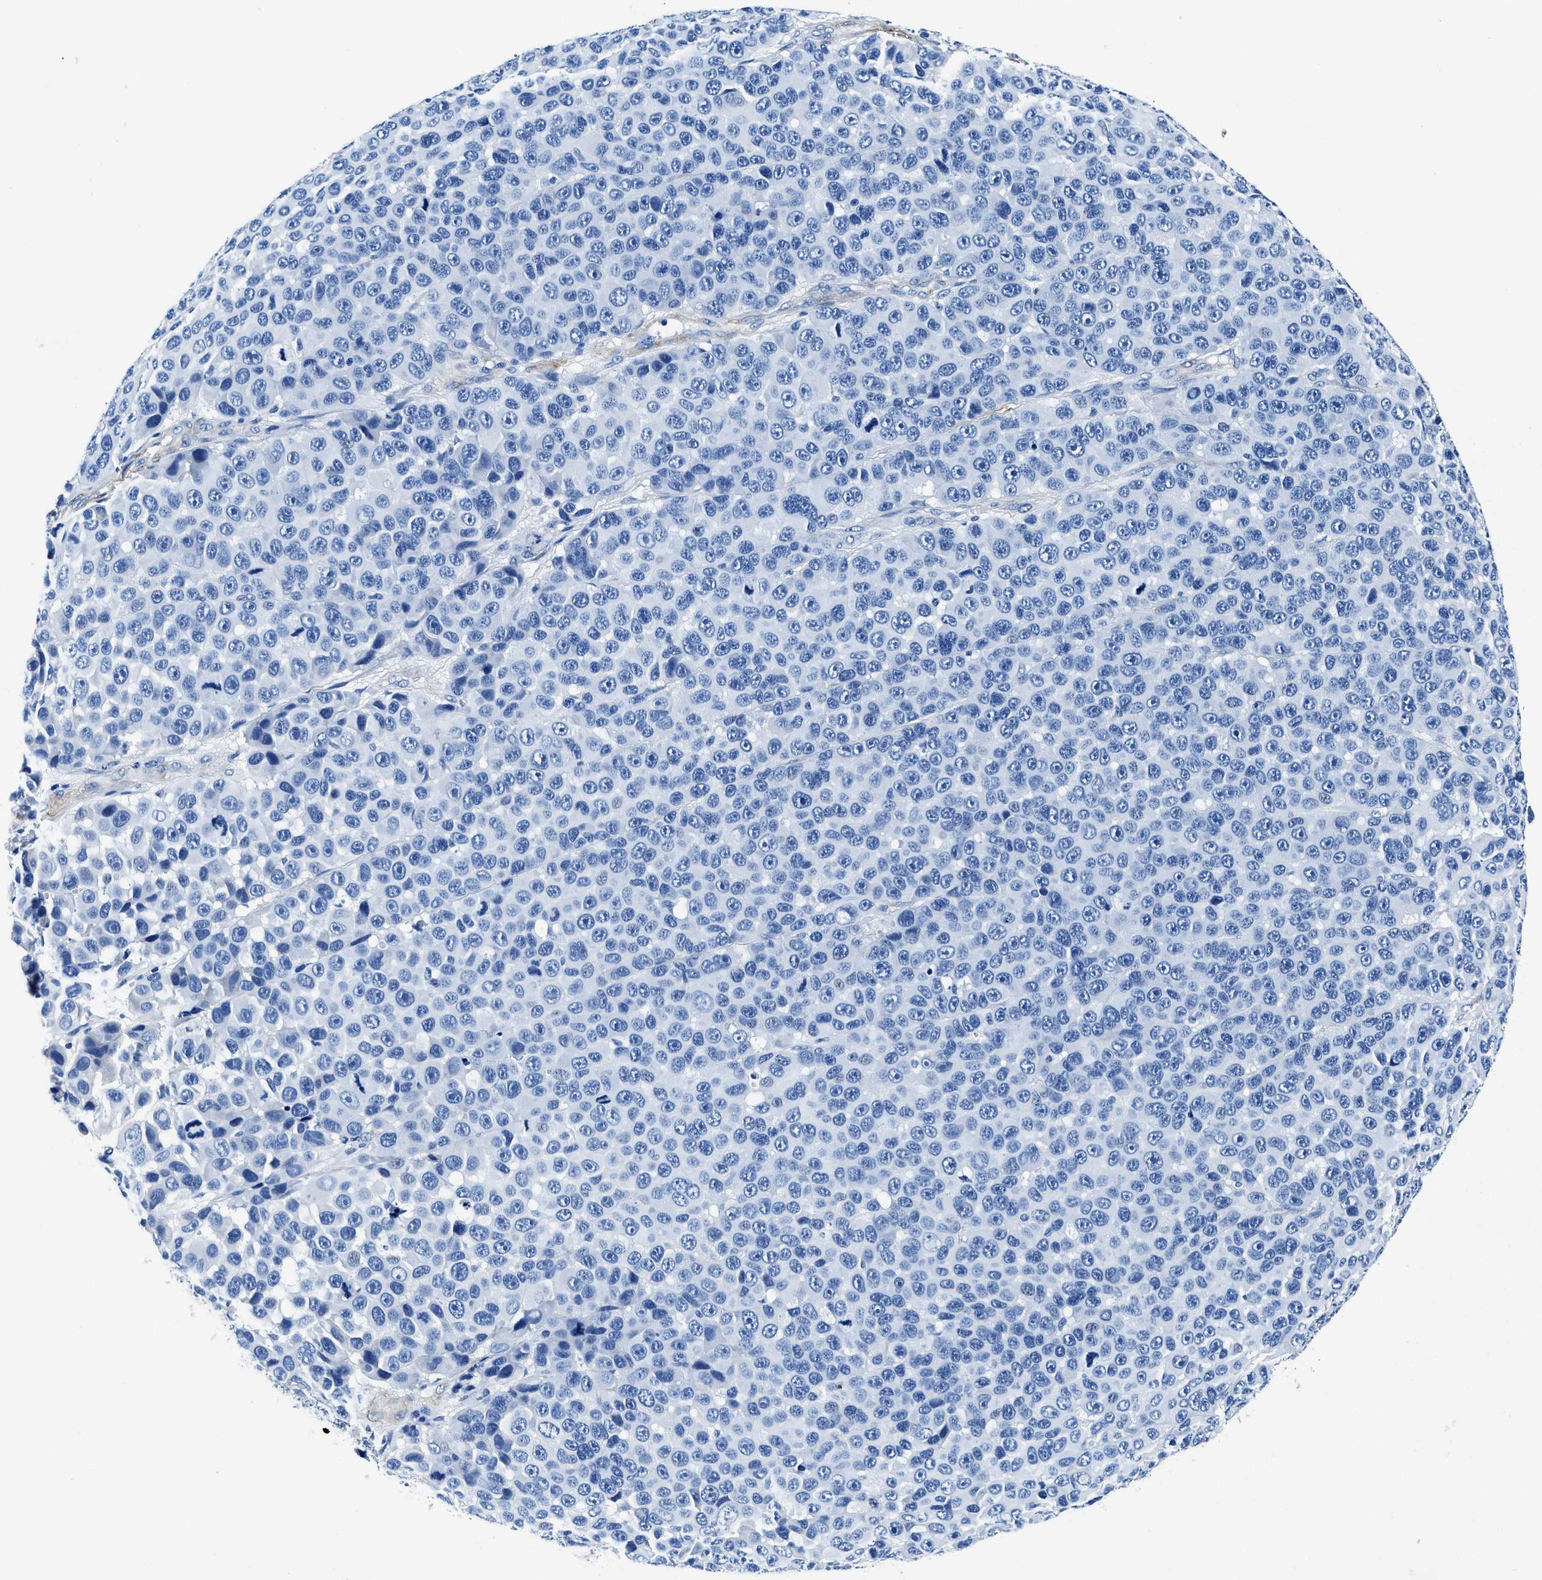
{"staining": {"intensity": "negative", "quantity": "none", "location": "none"}, "tissue": "melanoma", "cell_type": "Tumor cells", "image_type": "cancer", "snomed": [{"axis": "morphology", "description": "Malignant melanoma, NOS"}, {"axis": "topography", "description": "Skin"}], "caption": "The IHC photomicrograph has no significant expression in tumor cells of malignant melanoma tissue.", "gene": "TEX261", "patient": {"sex": "male", "age": 53}}